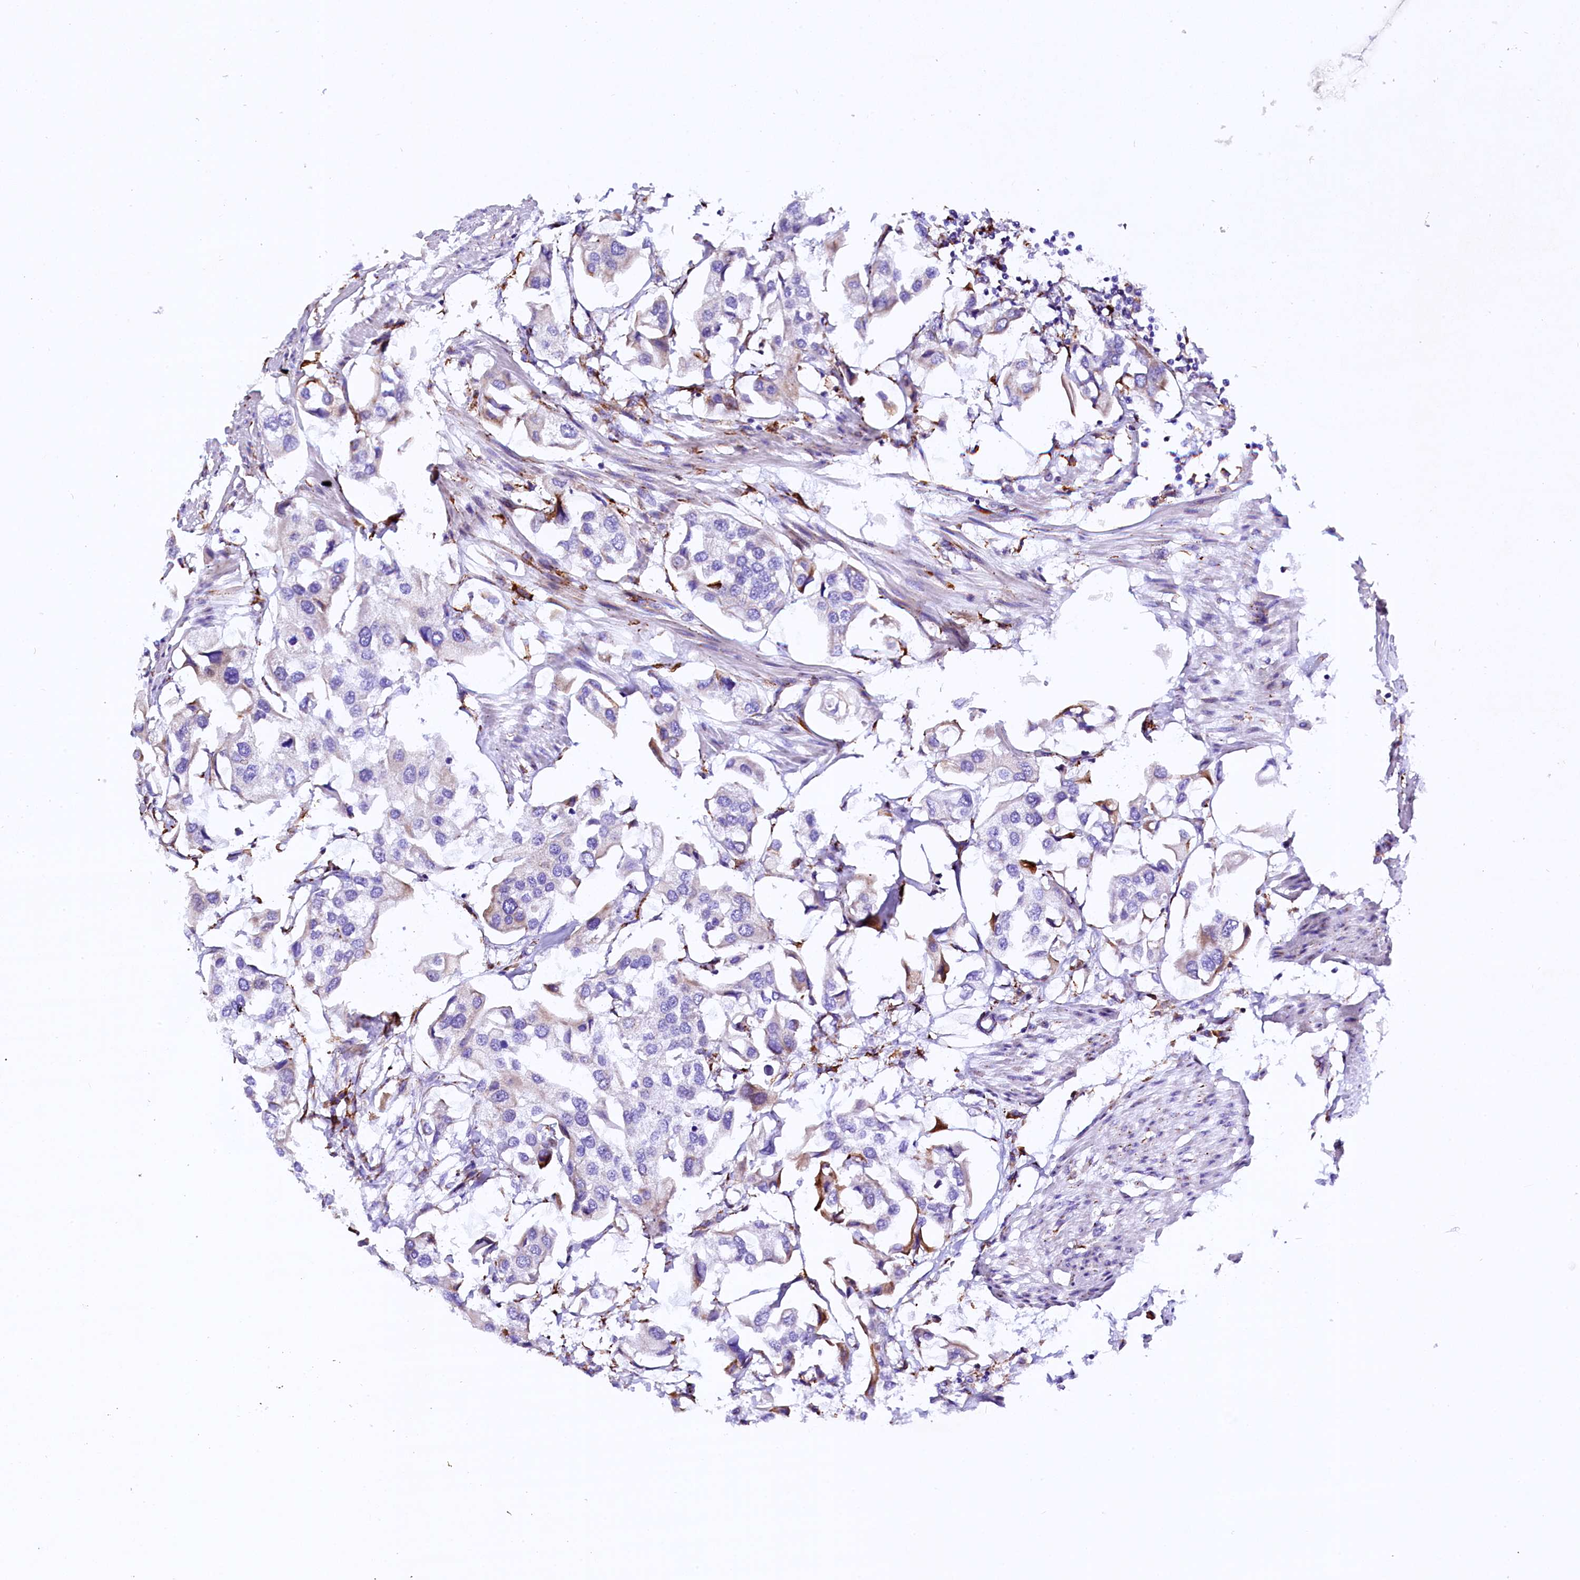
{"staining": {"intensity": "negative", "quantity": "none", "location": "none"}, "tissue": "urothelial cancer", "cell_type": "Tumor cells", "image_type": "cancer", "snomed": [{"axis": "morphology", "description": "Urothelial carcinoma, High grade"}, {"axis": "topography", "description": "Urinary bladder"}], "caption": "Tumor cells are negative for brown protein staining in urothelial cancer. The staining is performed using DAB (3,3'-diaminobenzidine) brown chromogen with nuclei counter-stained in using hematoxylin.", "gene": "CMTR2", "patient": {"sex": "male", "age": 64}}